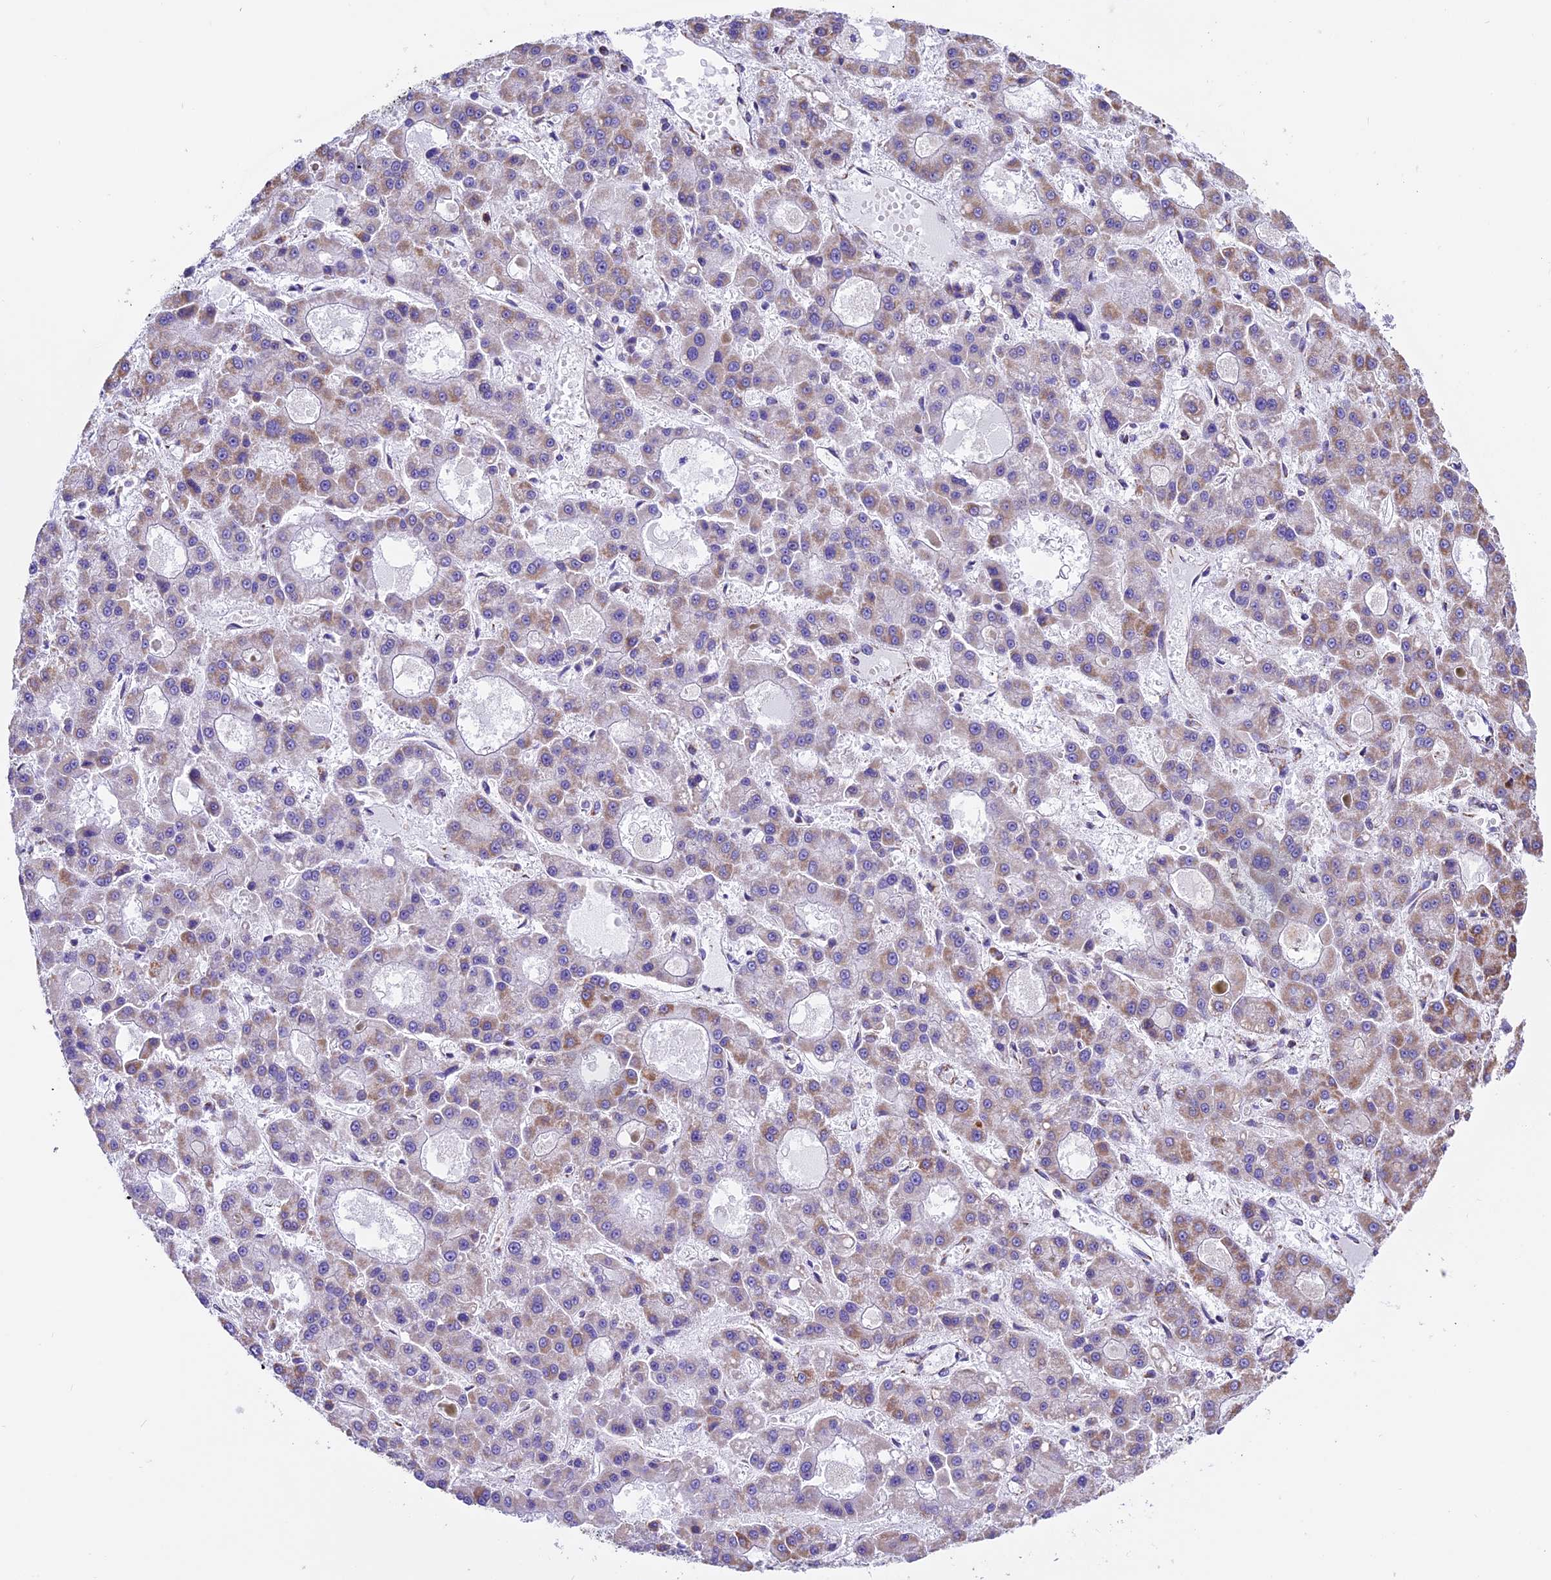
{"staining": {"intensity": "weak", "quantity": "<25%", "location": "cytoplasmic/membranous"}, "tissue": "liver cancer", "cell_type": "Tumor cells", "image_type": "cancer", "snomed": [{"axis": "morphology", "description": "Carcinoma, Hepatocellular, NOS"}, {"axis": "topography", "description": "Liver"}], "caption": "Liver hepatocellular carcinoma was stained to show a protein in brown. There is no significant positivity in tumor cells.", "gene": "NDUFA8", "patient": {"sex": "male", "age": 70}}